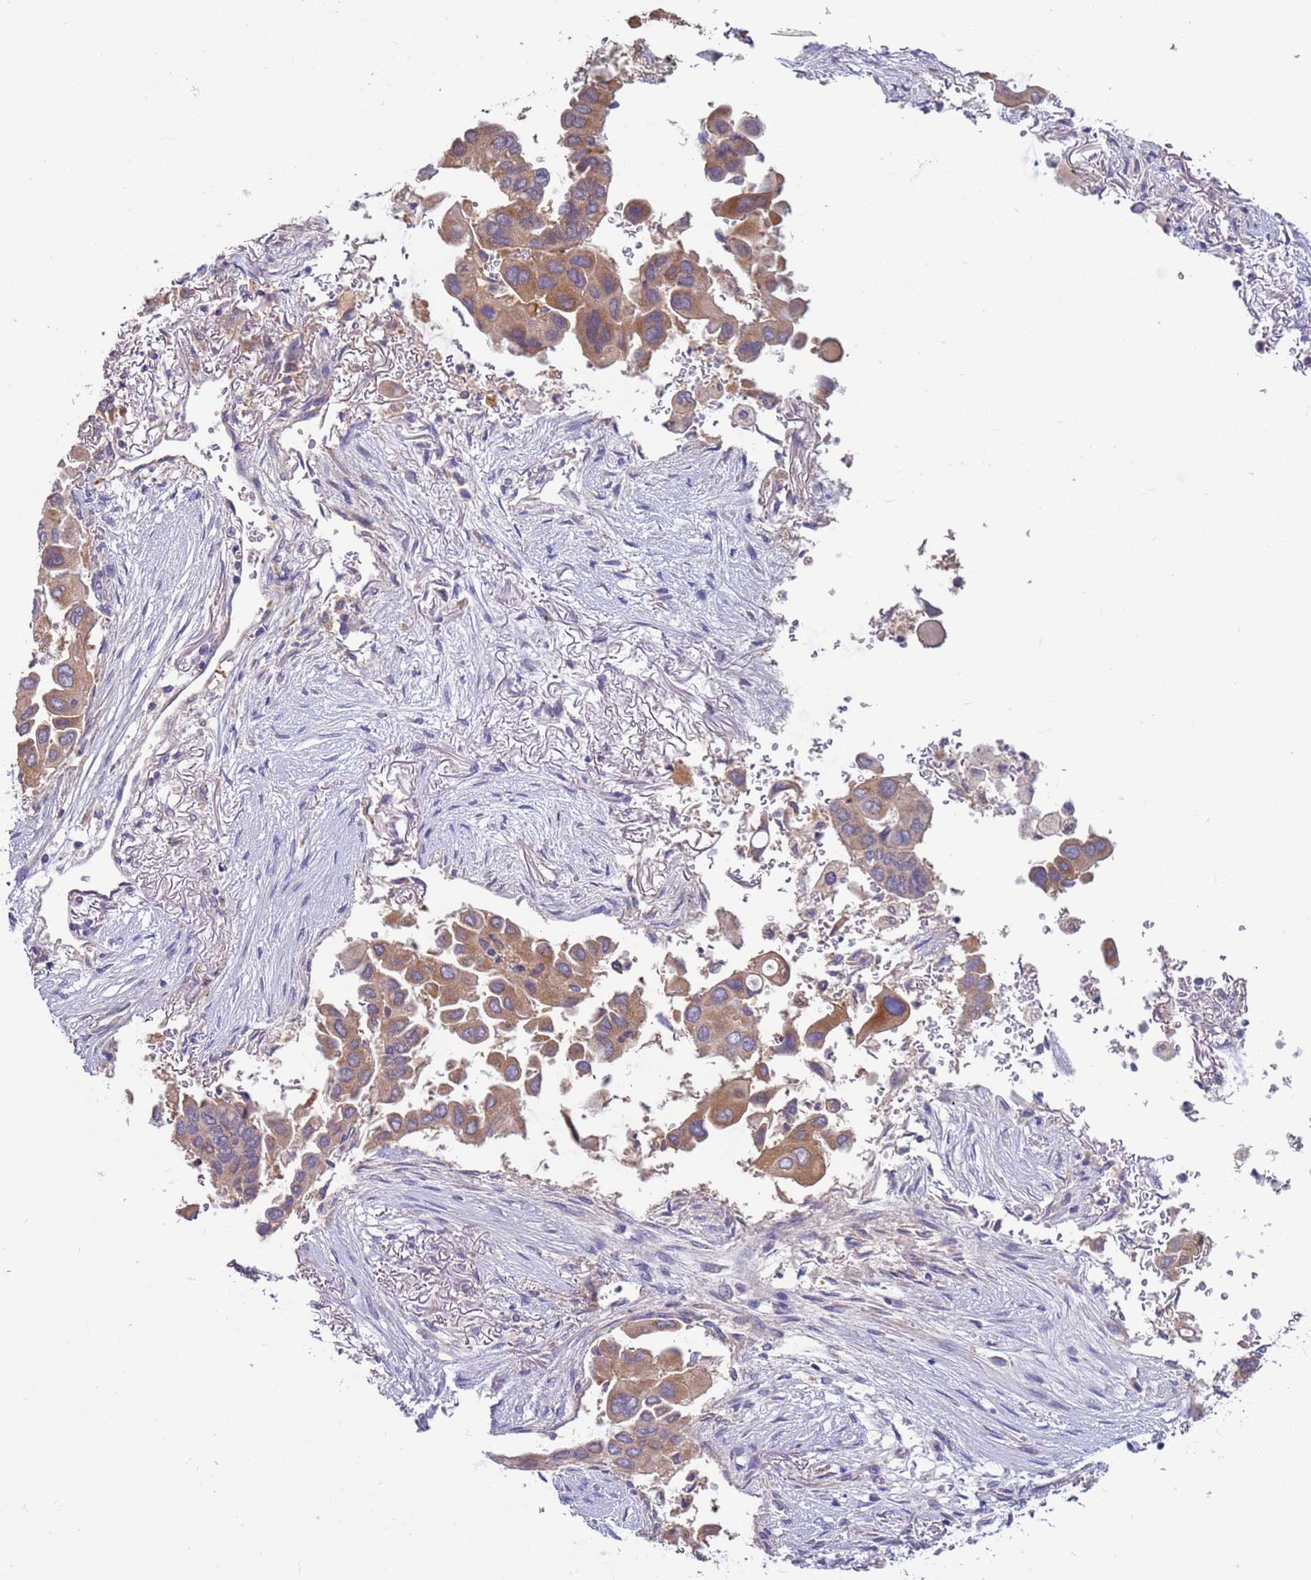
{"staining": {"intensity": "moderate", "quantity": ">75%", "location": "cytoplasmic/membranous"}, "tissue": "lung cancer", "cell_type": "Tumor cells", "image_type": "cancer", "snomed": [{"axis": "morphology", "description": "Adenocarcinoma, NOS"}, {"axis": "topography", "description": "Lung"}], "caption": "Immunohistochemistry (IHC) of adenocarcinoma (lung) demonstrates medium levels of moderate cytoplasmic/membranous positivity in about >75% of tumor cells.", "gene": "UQCRQ", "patient": {"sex": "female", "age": 76}}